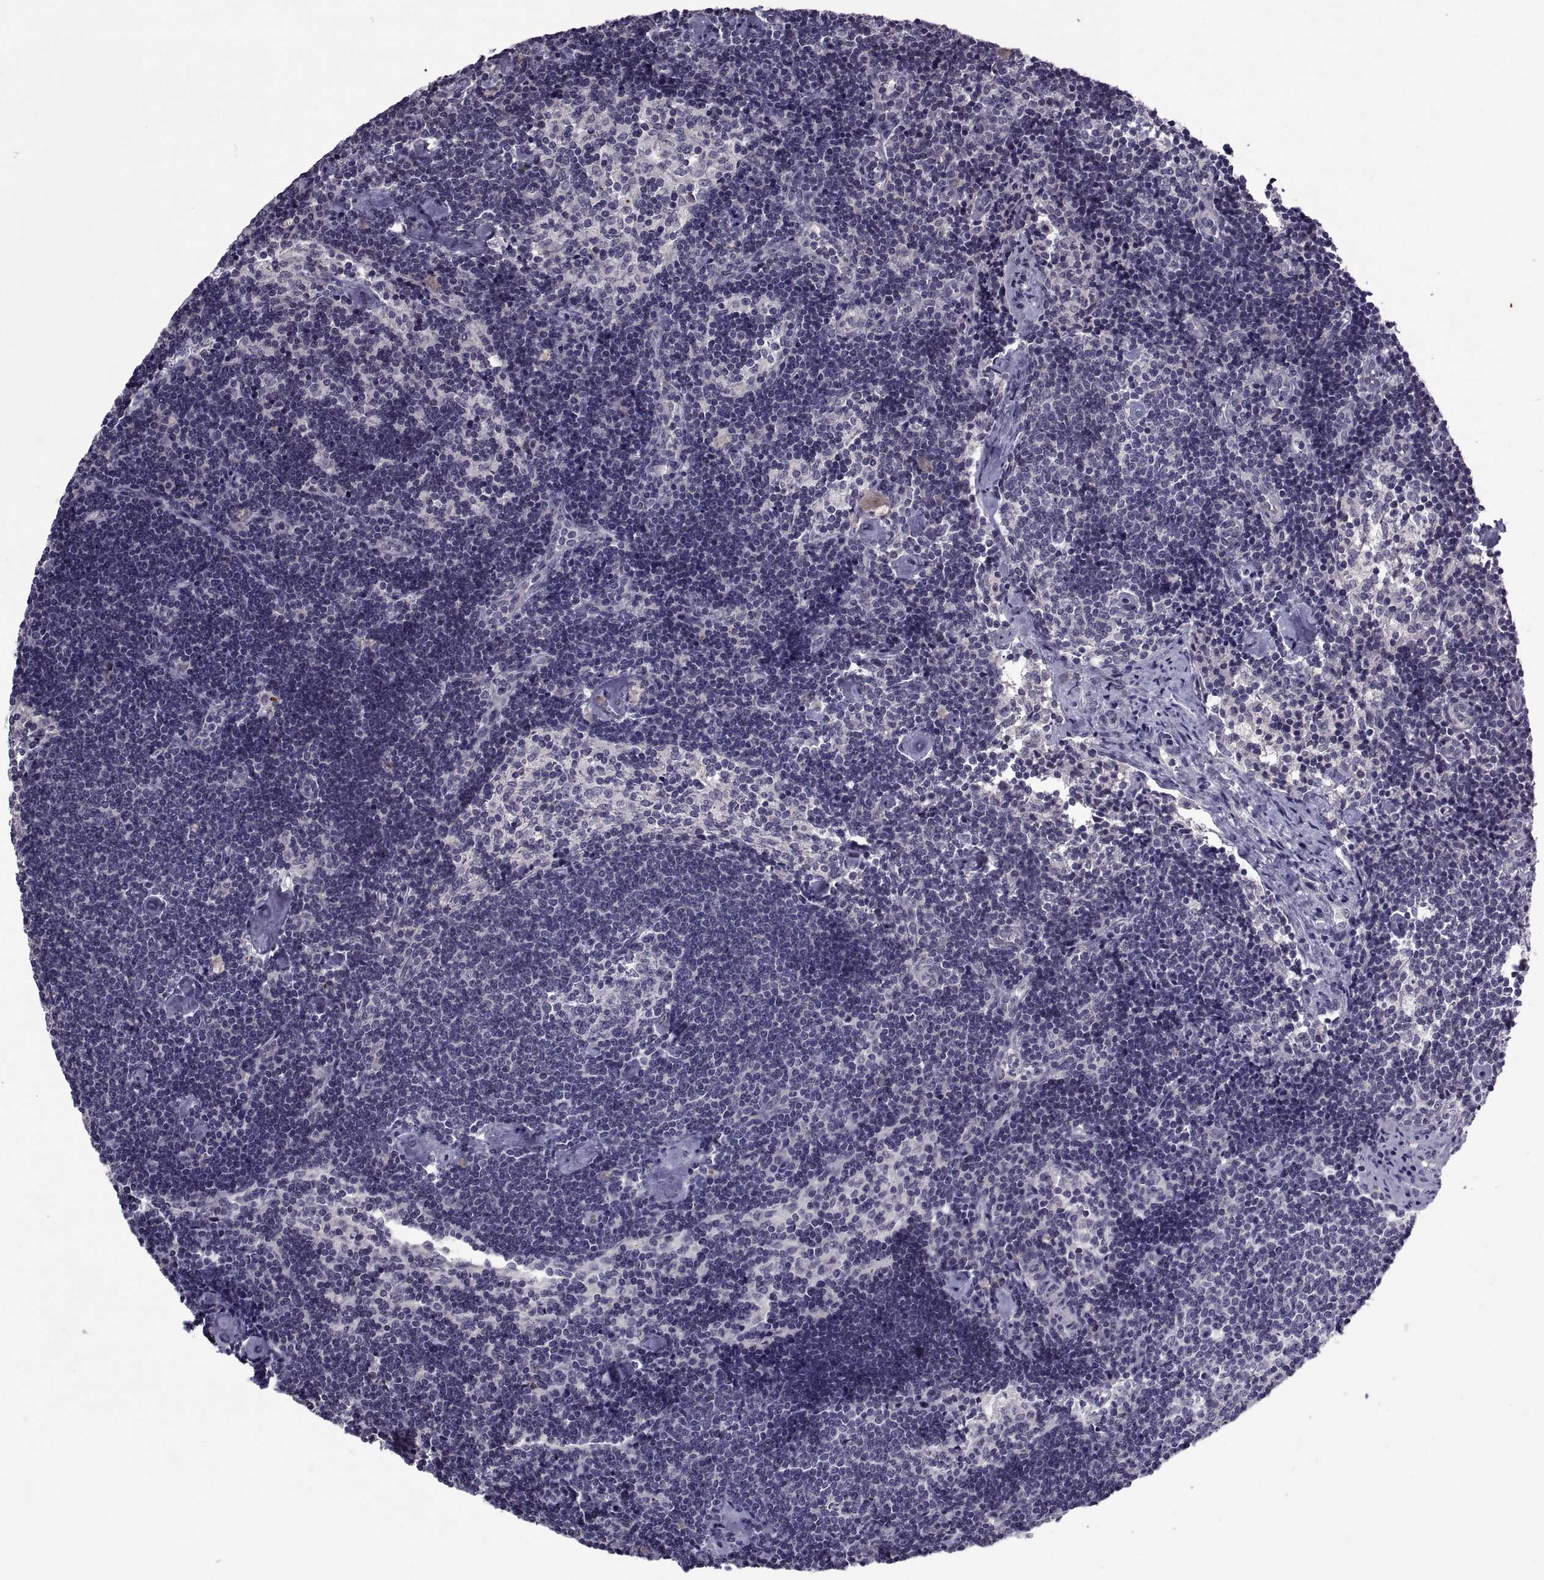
{"staining": {"intensity": "negative", "quantity": "none", "location": "none"}, "tissue": "lymph node", "cell_type": "Germinal center cells", "image_type": "normal", "snomed": [{"axis": "morphology", "description": "Normal tissue, NOS"}, {"axis": "topography", "description": "Lymph node"}], "caption": "There is no significant expression in germinal center cells of lymph node. The staining was performed using DAB to visualize the protein expression in brown, while the nuclei were stained in blue with hematoxylin (Magnification: 20x).", "gene": "NPTX2", "patient": {"sex": "female", "age": 42}}